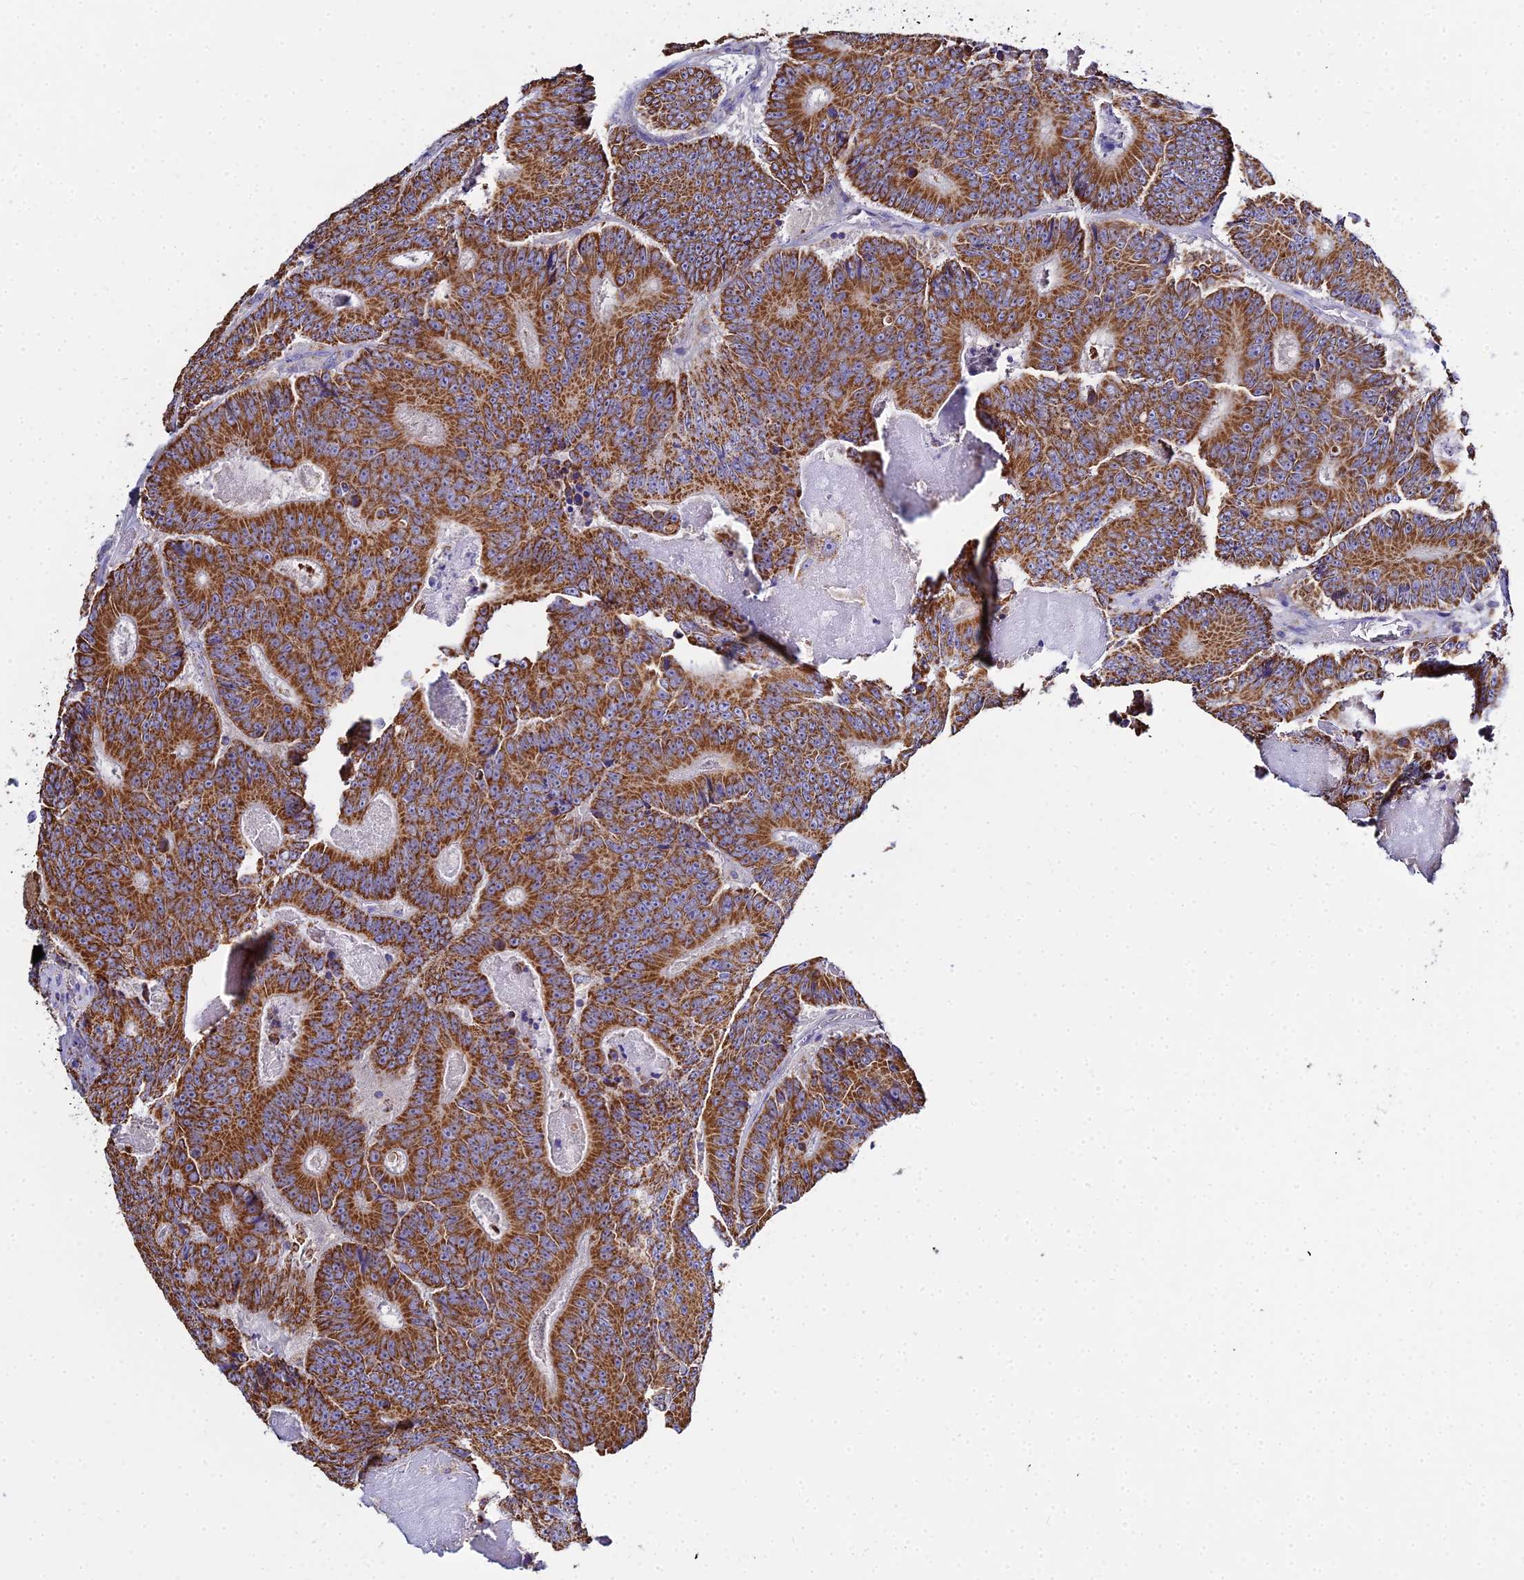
{"staining": {"intensity": "moderate", "quantity": ">75%", "location": "cytoplasmic/membranous"}, "tissue": "colorectal cancer", "cell_type": "Tumor cells", "image_type": "cancer", "snomed": [{"axis": "morphology", "description": "Adenocarcinoma, NOS"}, {"axis": "topography", "description": "Colon"}], "caption": "Adenocarcinoma (colorectal) tissue demonstrates moderate cytoplasmic/membranous staining in approximately >75% of tumor cells, visualized by immunohistochemistry.", "gene": "TYW5", "patient": {"sex": "male", "age": 83}}